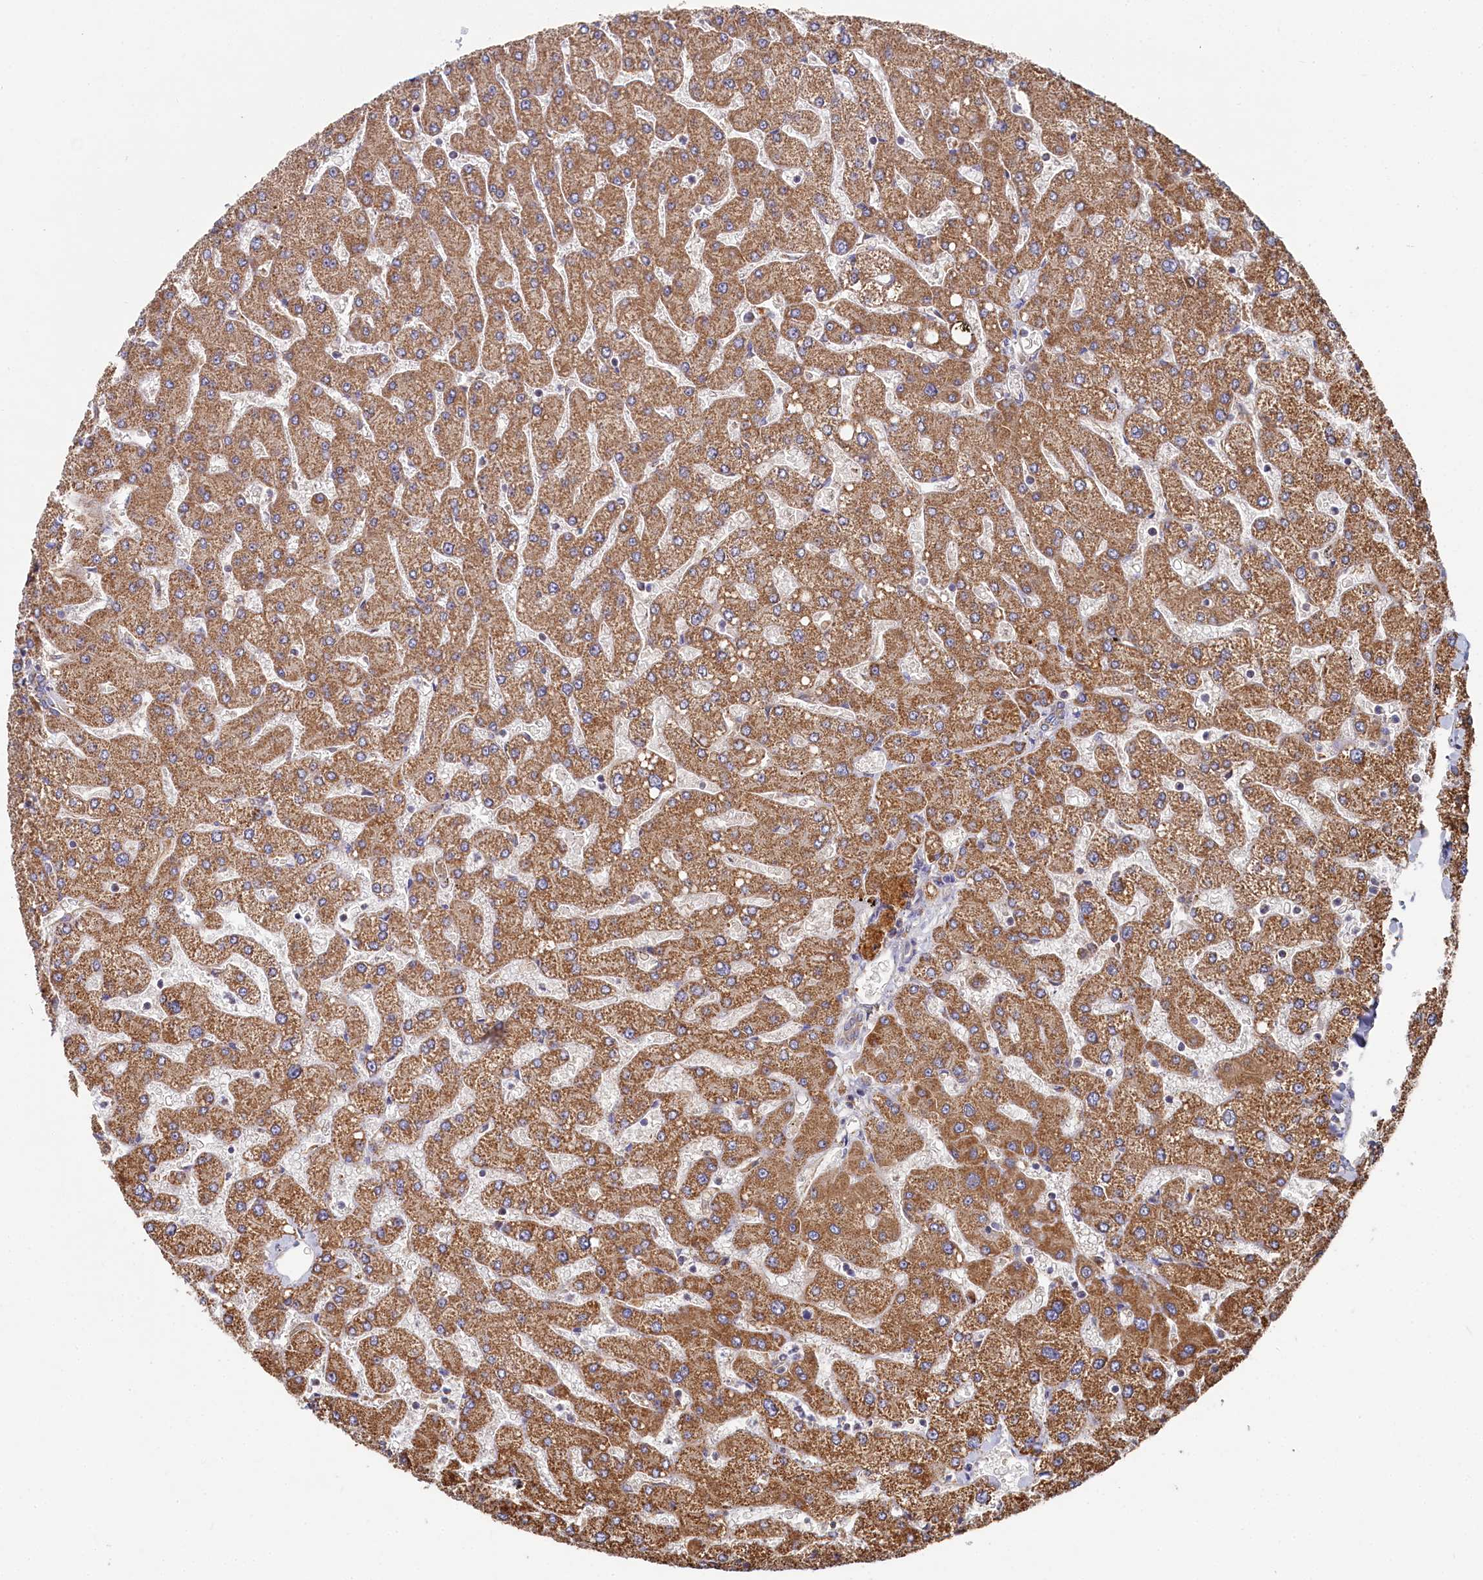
{"staining": {"intensity": "weak", "quantity": ">75%", "location": "cytoplasmic/membranous"}, "tissue": "liver", "cell_type": "Cholangiocytes", "image_type": "normal", "snomed": [{"axis": "morphology", "description": "Normal tissue, NOS"}, {"axis": "topography", "description": "Liver"}], "caption": "IHC image of unremarkable liver: liver stained using IHC displays low levels of weak protein expression localized specifically in the cytoplasmic/membranous of cholangiocytes, appearing as a cytoplasmic/membranous brown color.", "gene": "HAUS2", "patient": {"sex": "male", "age": 55}}